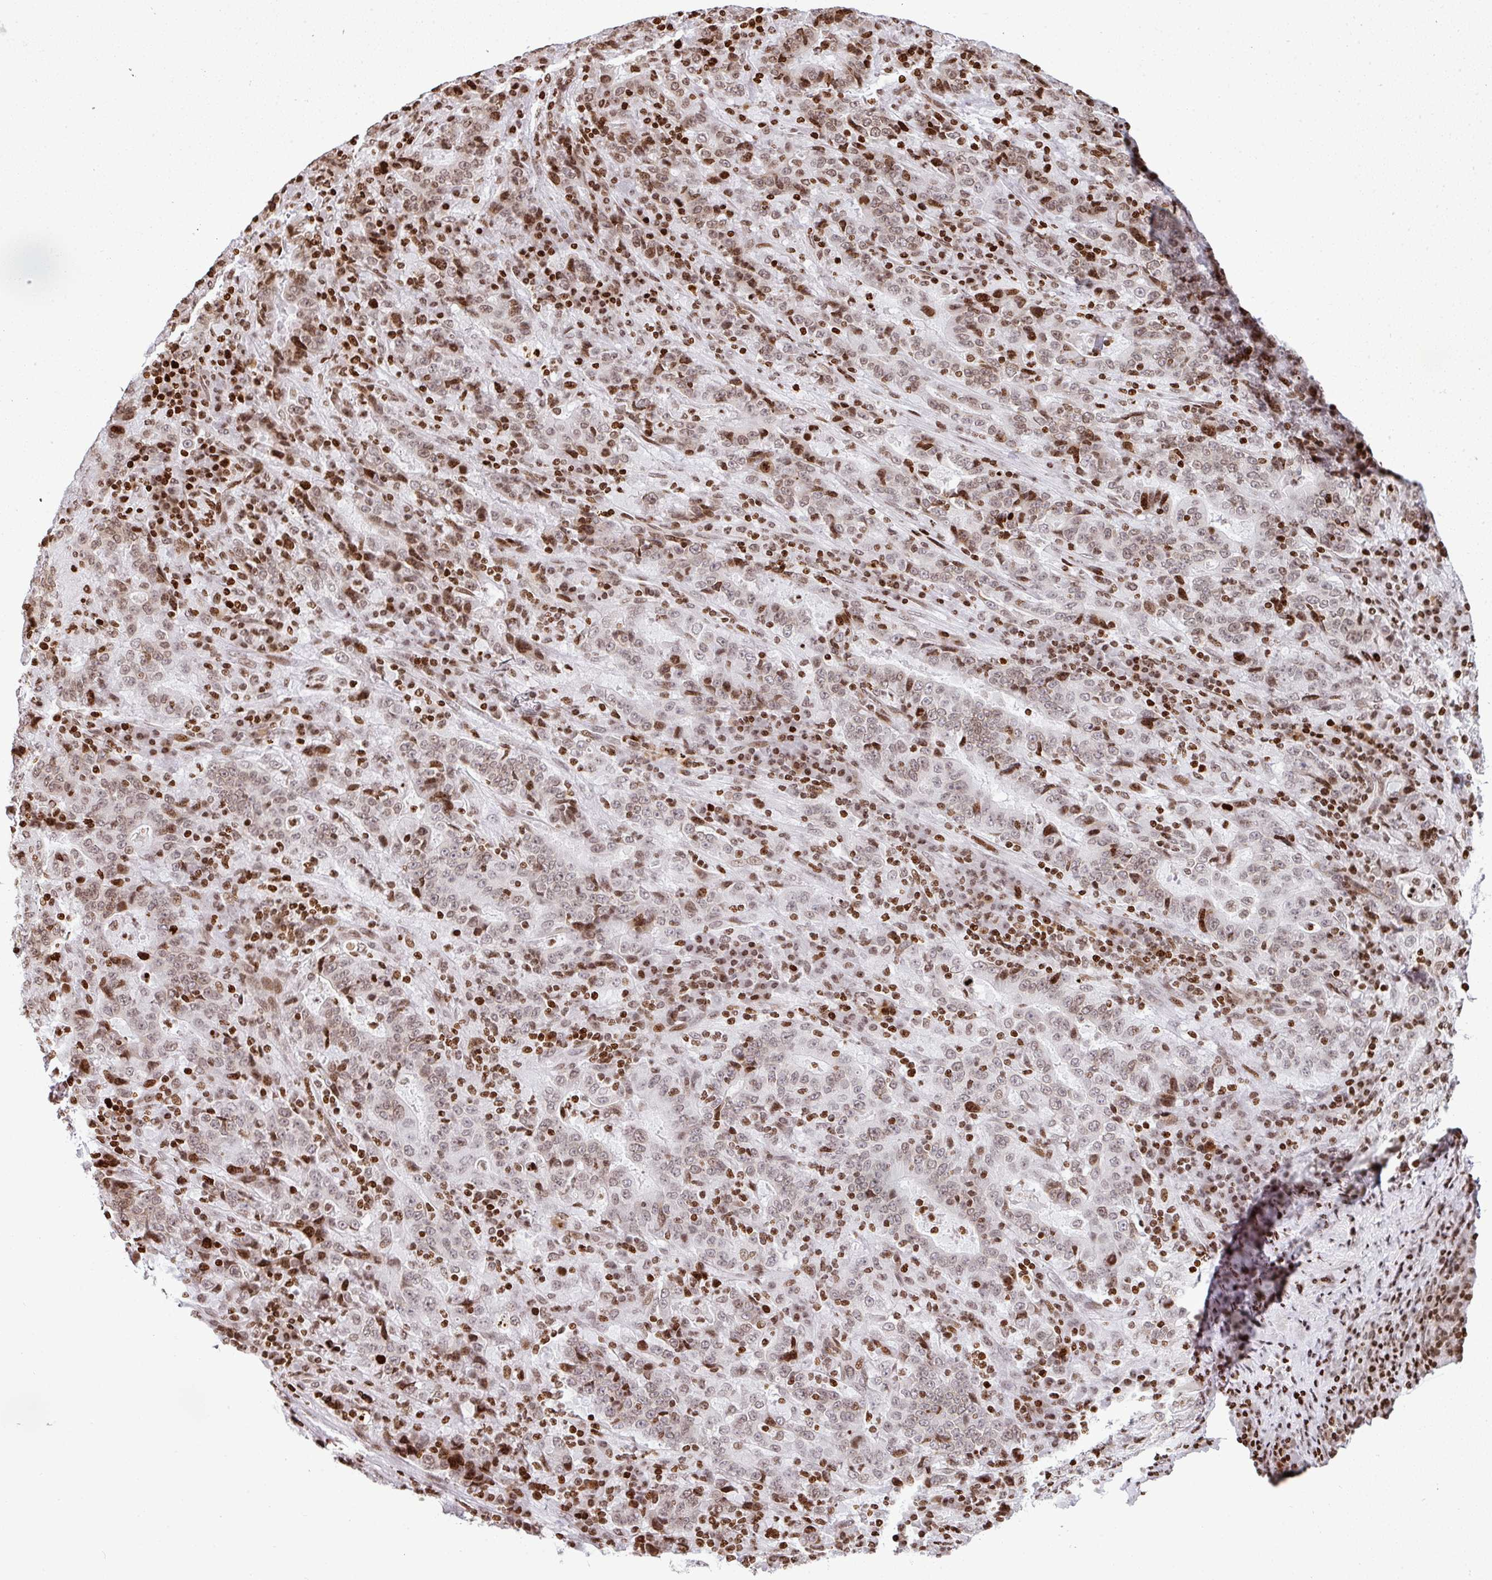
{"staining": {"intensity": "weak", "quantity": ">75%", "location": "nuclear"}, "tissue": "stomach cancer", "cell_type": "Tumor cells", "image_type": "cancer", "snomed": [{"axis": "morphology", "description": "Normal tissue, NOS"}, {"axis": "morphology", "description": "Adenocarcinoma, NOS"}, {"axis": "topography", "description": "Stomach, upper"}, {"axis": "topography", "description": "Stomach"}], "caption": "Protein staining of stomach cancer tissue exhibits weak nuclear expression in about >75% of tumor cells.", "gene": "RASL11A", "patient": {"sex": "male", "age": 59}}